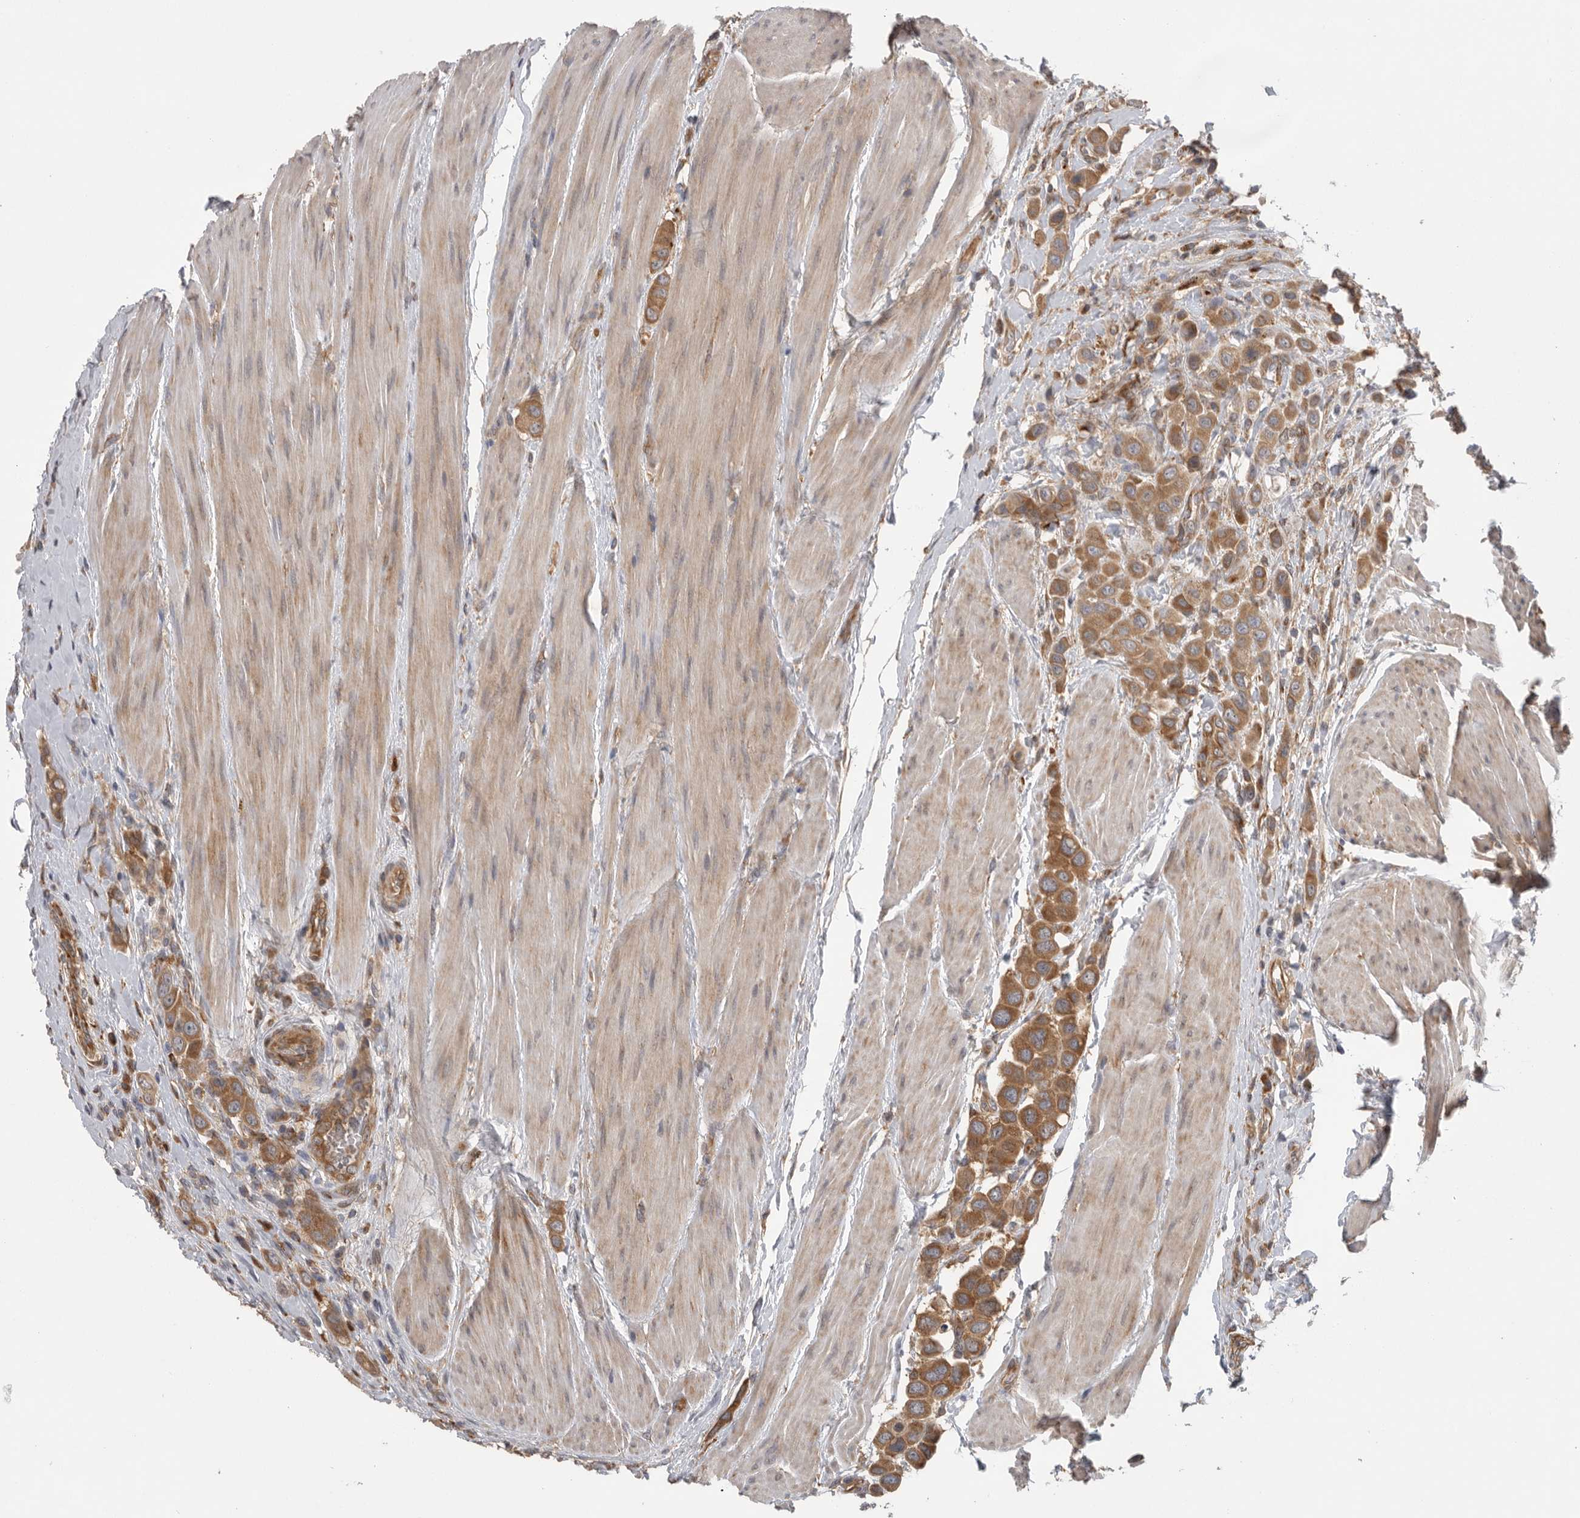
{"staining": {"intensity": "moderate", "quantity": ">75%", "location": "cytoplasmic/membranous"}, "tissue": "urothelial cancer", "cell_type": "Tumor cells", "image_type": "cancer", "snomed": [{"axis": "morphology", "description": "Urothelial carcinoma, High grade"}, {"axis": "topography", "description": "Urinary bladder"}], "caption": "High-grade urothelial carcinoma tissue displays moderate cytoplasmic/membranous positivity in about >75% of tumor cells, visualized by immunohistochemistry. (brown staining indicates protein expression, while blue staining denotes nuclei).", "gene": "C1orf109", "patient": {"sex": "male", "age": 50}}